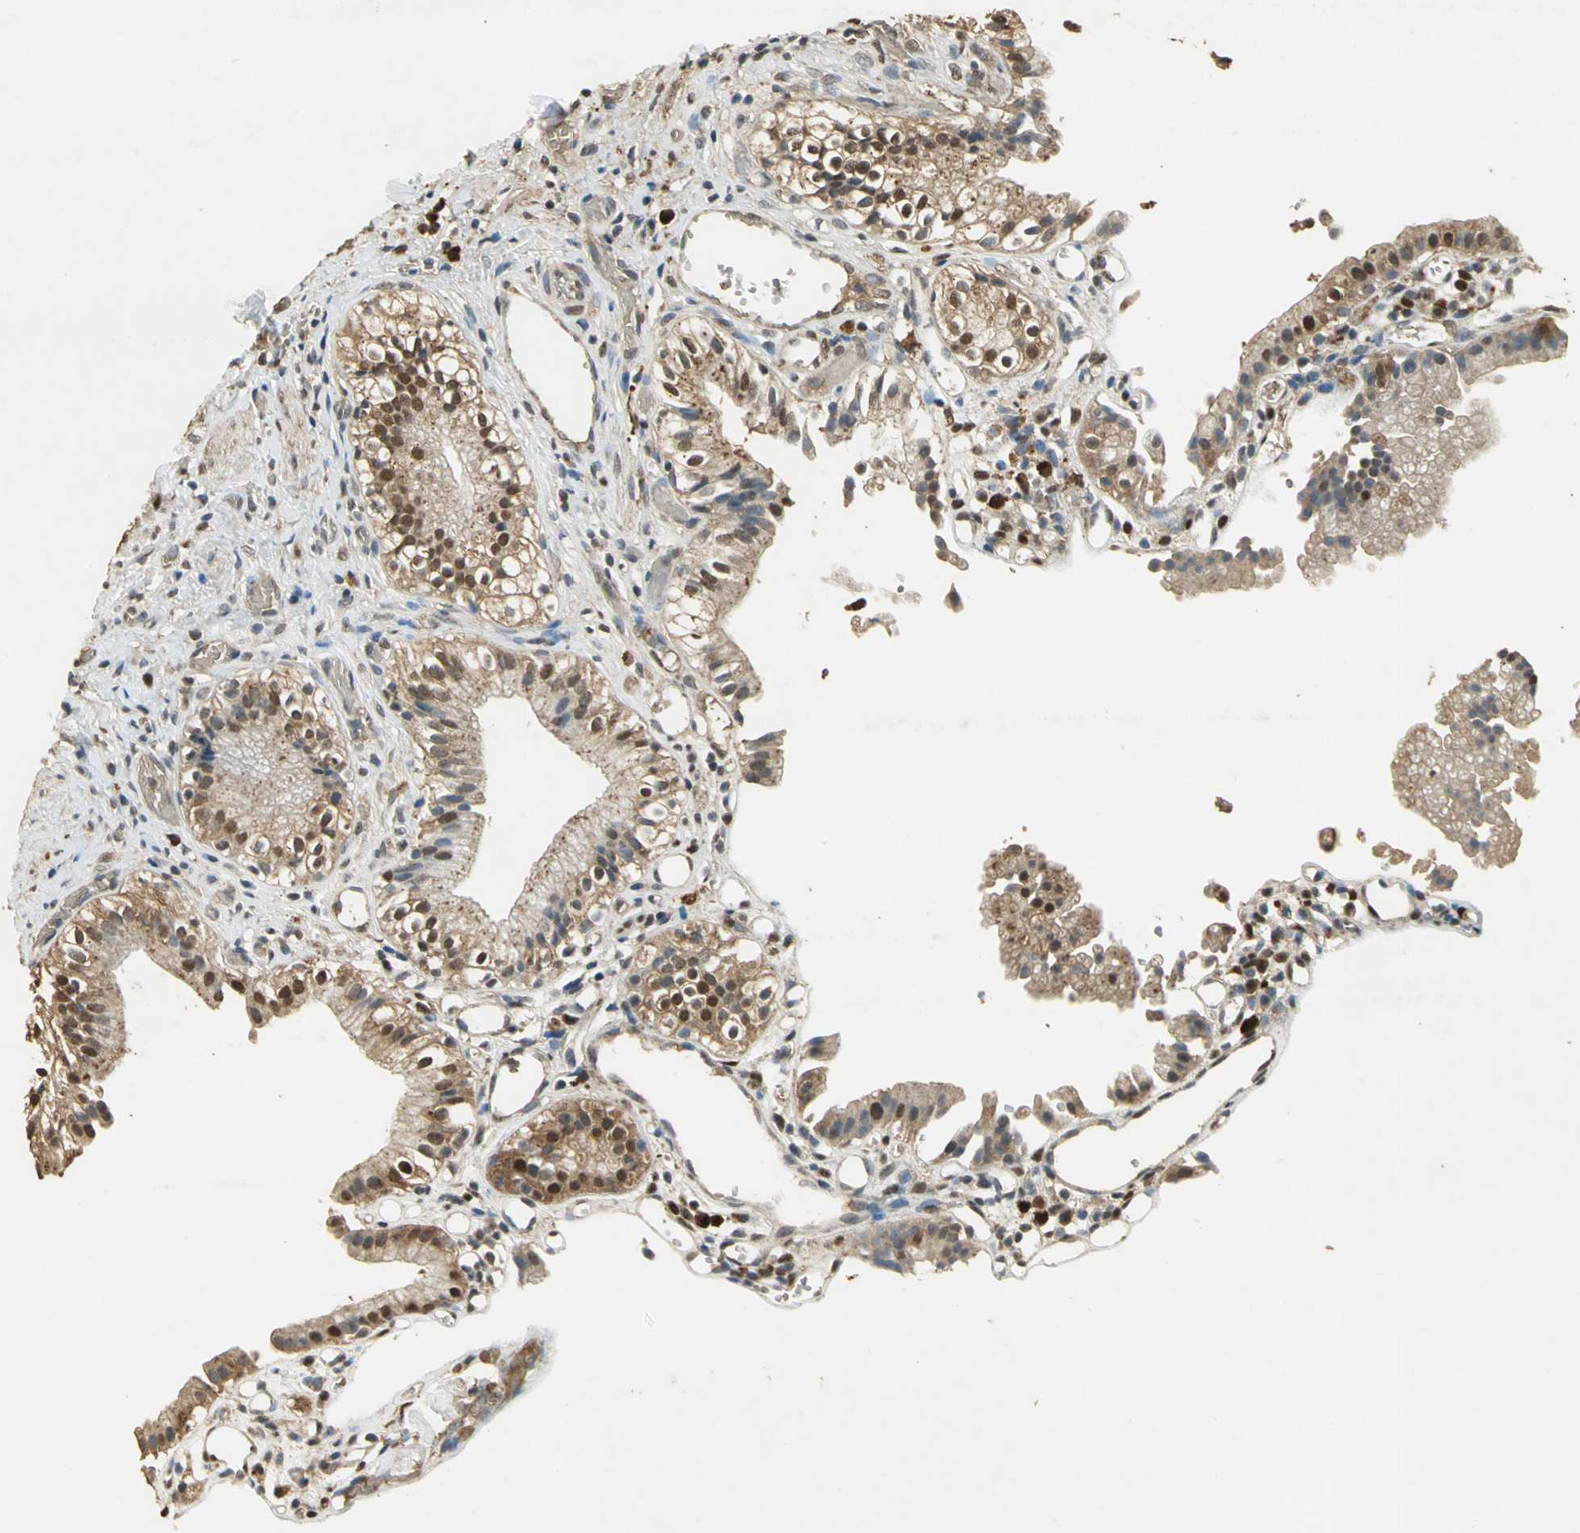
{"staining": {"intensity": "moderate", "quantity": ">75%", "location": "cytoplasmic/membranous,nuclear"}, "tissue": "gallbladder", "cell_type": "Glandular cells", "image_type": "normal", "snomed": [{"axis": "morphology", "description": "Normal tissue, NOS"}, {"axis": "topography", "description": "Gallbladder"}], "caption": "Immunohistochemistry (IHC) staining of unremarkable gallbladder, which demonstrates medium levels of moderate cytoplasmic/membranous,nuclear positivity in about >75% of glandular cells indicating moderate cytoplasmic/membranous,nuclear protein positivity. The staining was performed using DAB (3,3'-diaminobenzidine) (brown) for protein detection and nuclei were counterstained in hematoxylin (blue).", "gene": "GAPDH", "patient": {"sex": "male", "age": 65}}